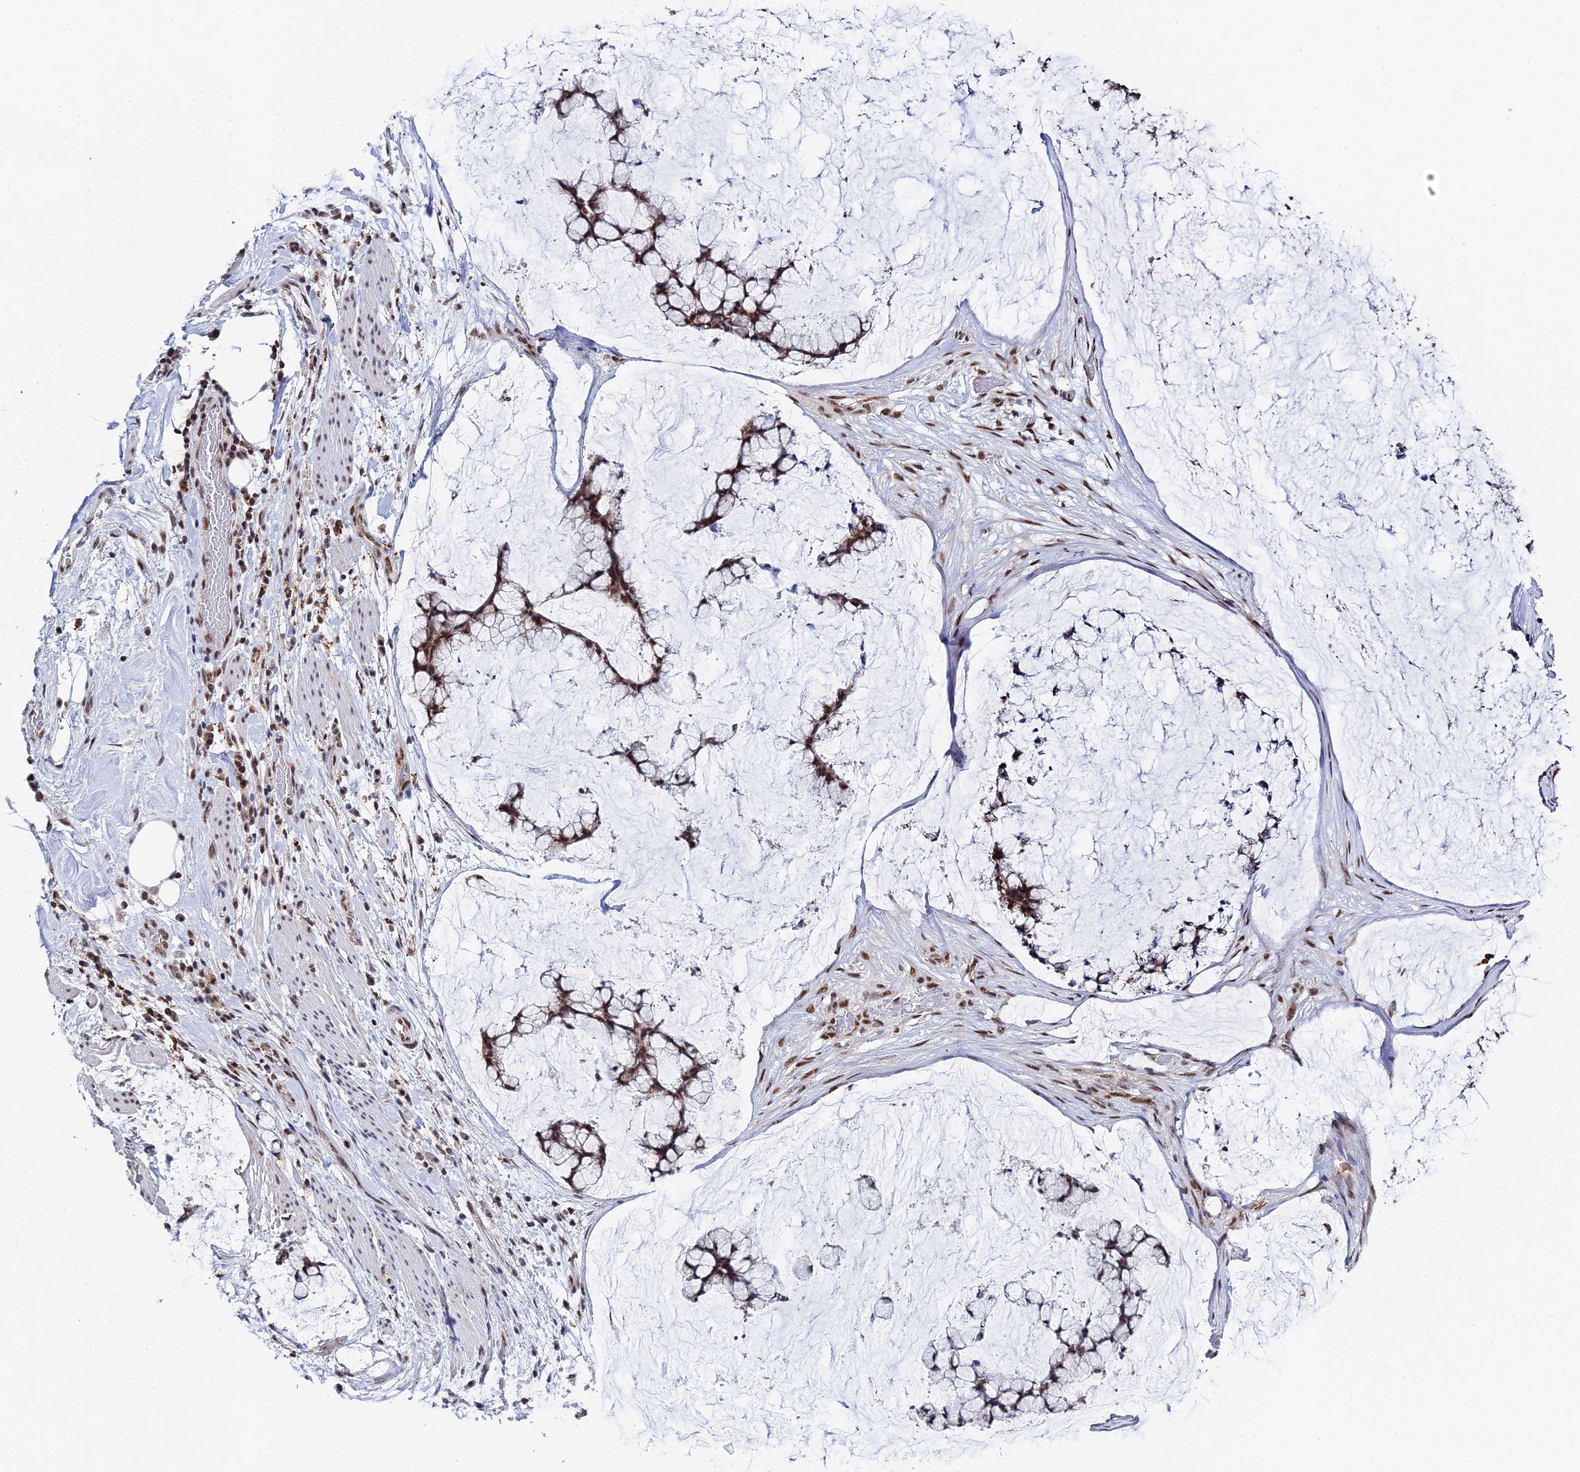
{"staining": {"intensity": "strong", "quantity": ">75%", "location": "cytoplasmic/membranous,nuclear"}, "tissue": "ovarian cancer", "cell_type": "Tumor cells", "image_type": "cancer", "snomed": [{"axis": "morphology", "description": "Cystadenocarcinoma, mucinous, NOS"}, {"axis": "topography", "description": "Ovary"}], "caption": "IHC photomicrograph of mucinous cystadenocarcinoma (ovarian) stained for a protein (brown), which demonstrates high levels of strong cytoplasmic/membranous and nuclear positivity in approximately >75% of tumor cells.", "gene": "MAGOHB", "patient": {"sex": "female", "age": 42}}